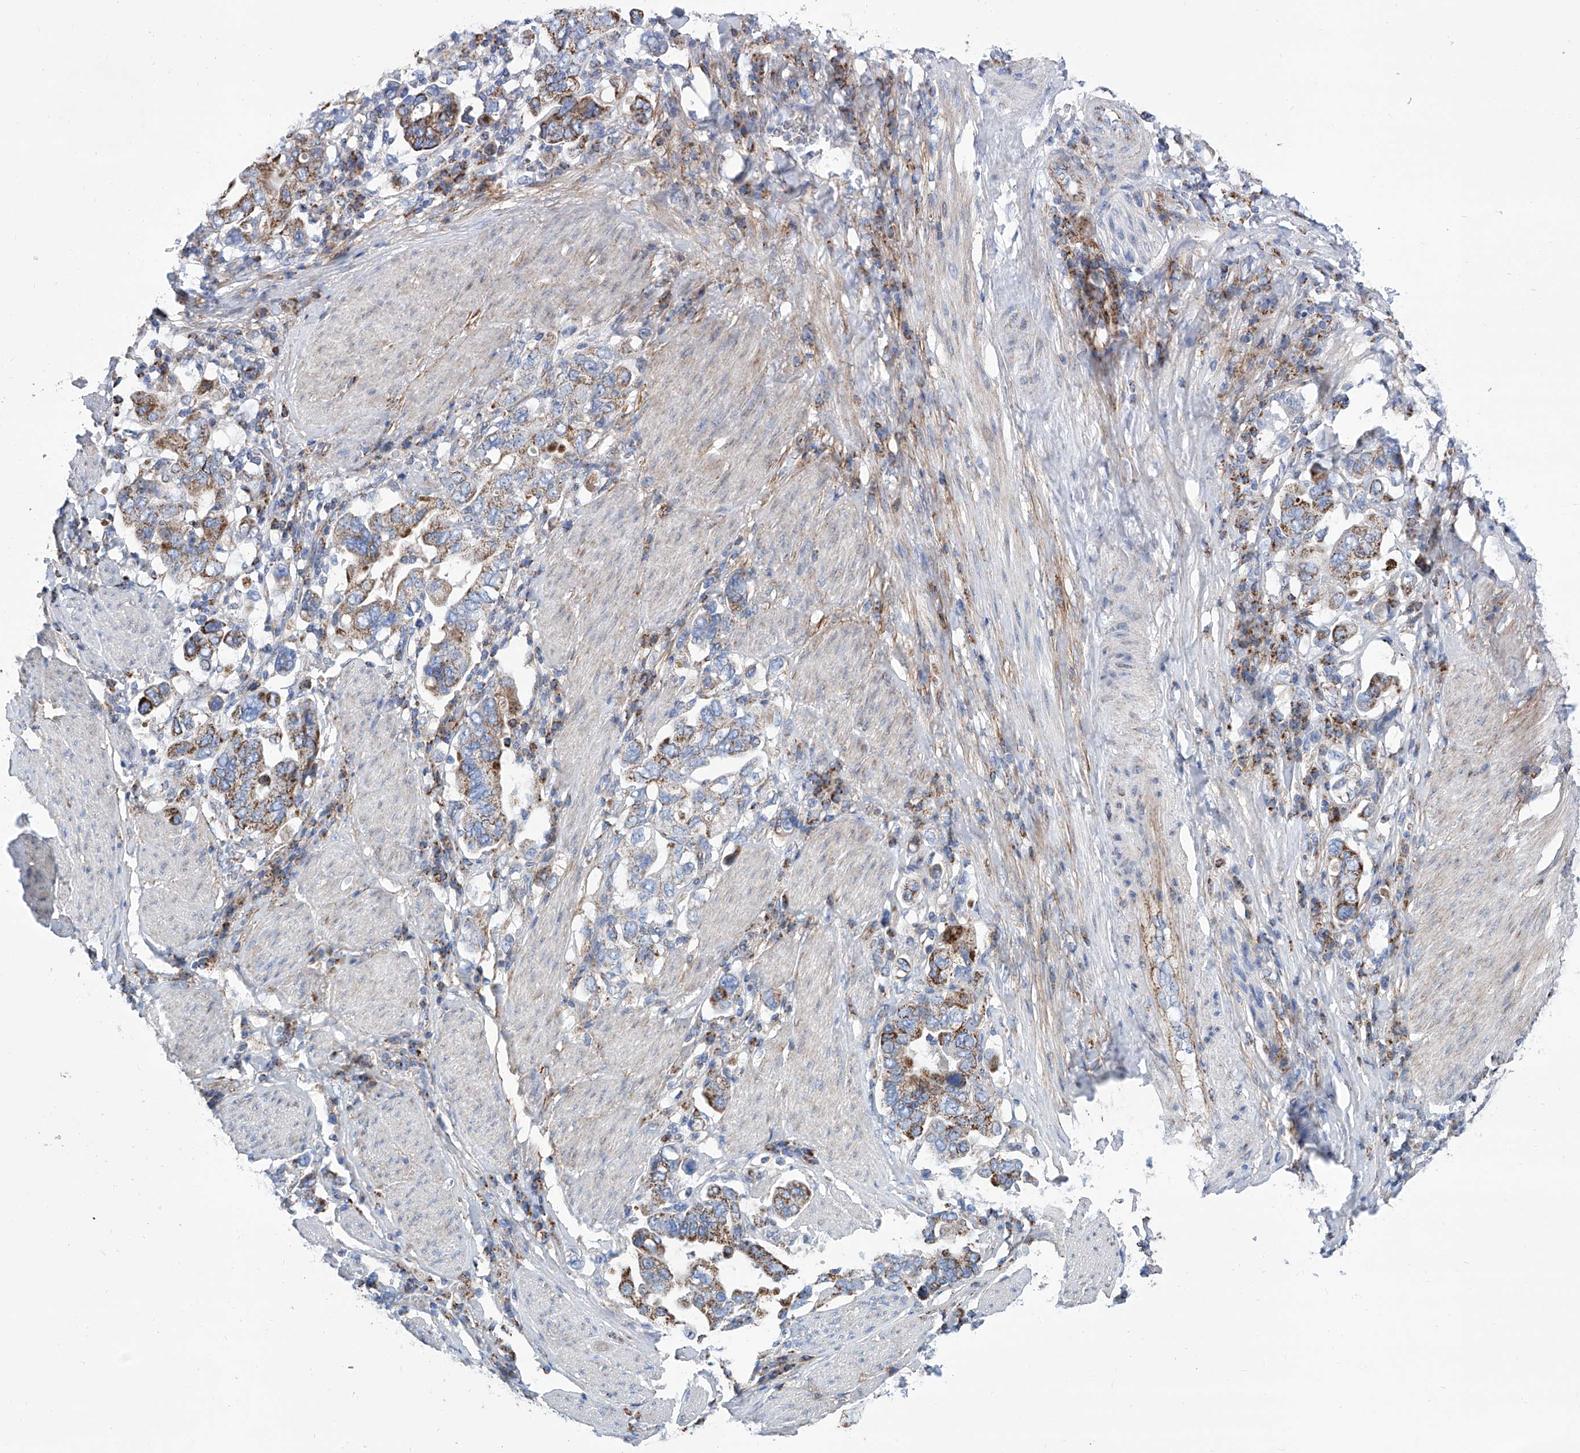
{"staining": {"intensity": "moderate", "quantity": ">75%", "location": "cytoplasmic/membranous"}, "tissue": "stomach cancer", "cell_type": "Tumor cells", "image_type": "cancer", "snomed": [{"axis": "morphology", "description": "Adenocarcinoma, NOS"}, {"axis": "topography", "description": "Stomach, upper"}], "caption": "Immunohistochemistry (IHC) micrograph of adenocarcinoma (stomach) stained for a protein (brown), which exhibits medium levels of moderate cytoplasmic/membranous positivity in approximately >75% of tumor cells.", "gene": "SRBD1", "patient": {"sex": "male", "age": 62}}